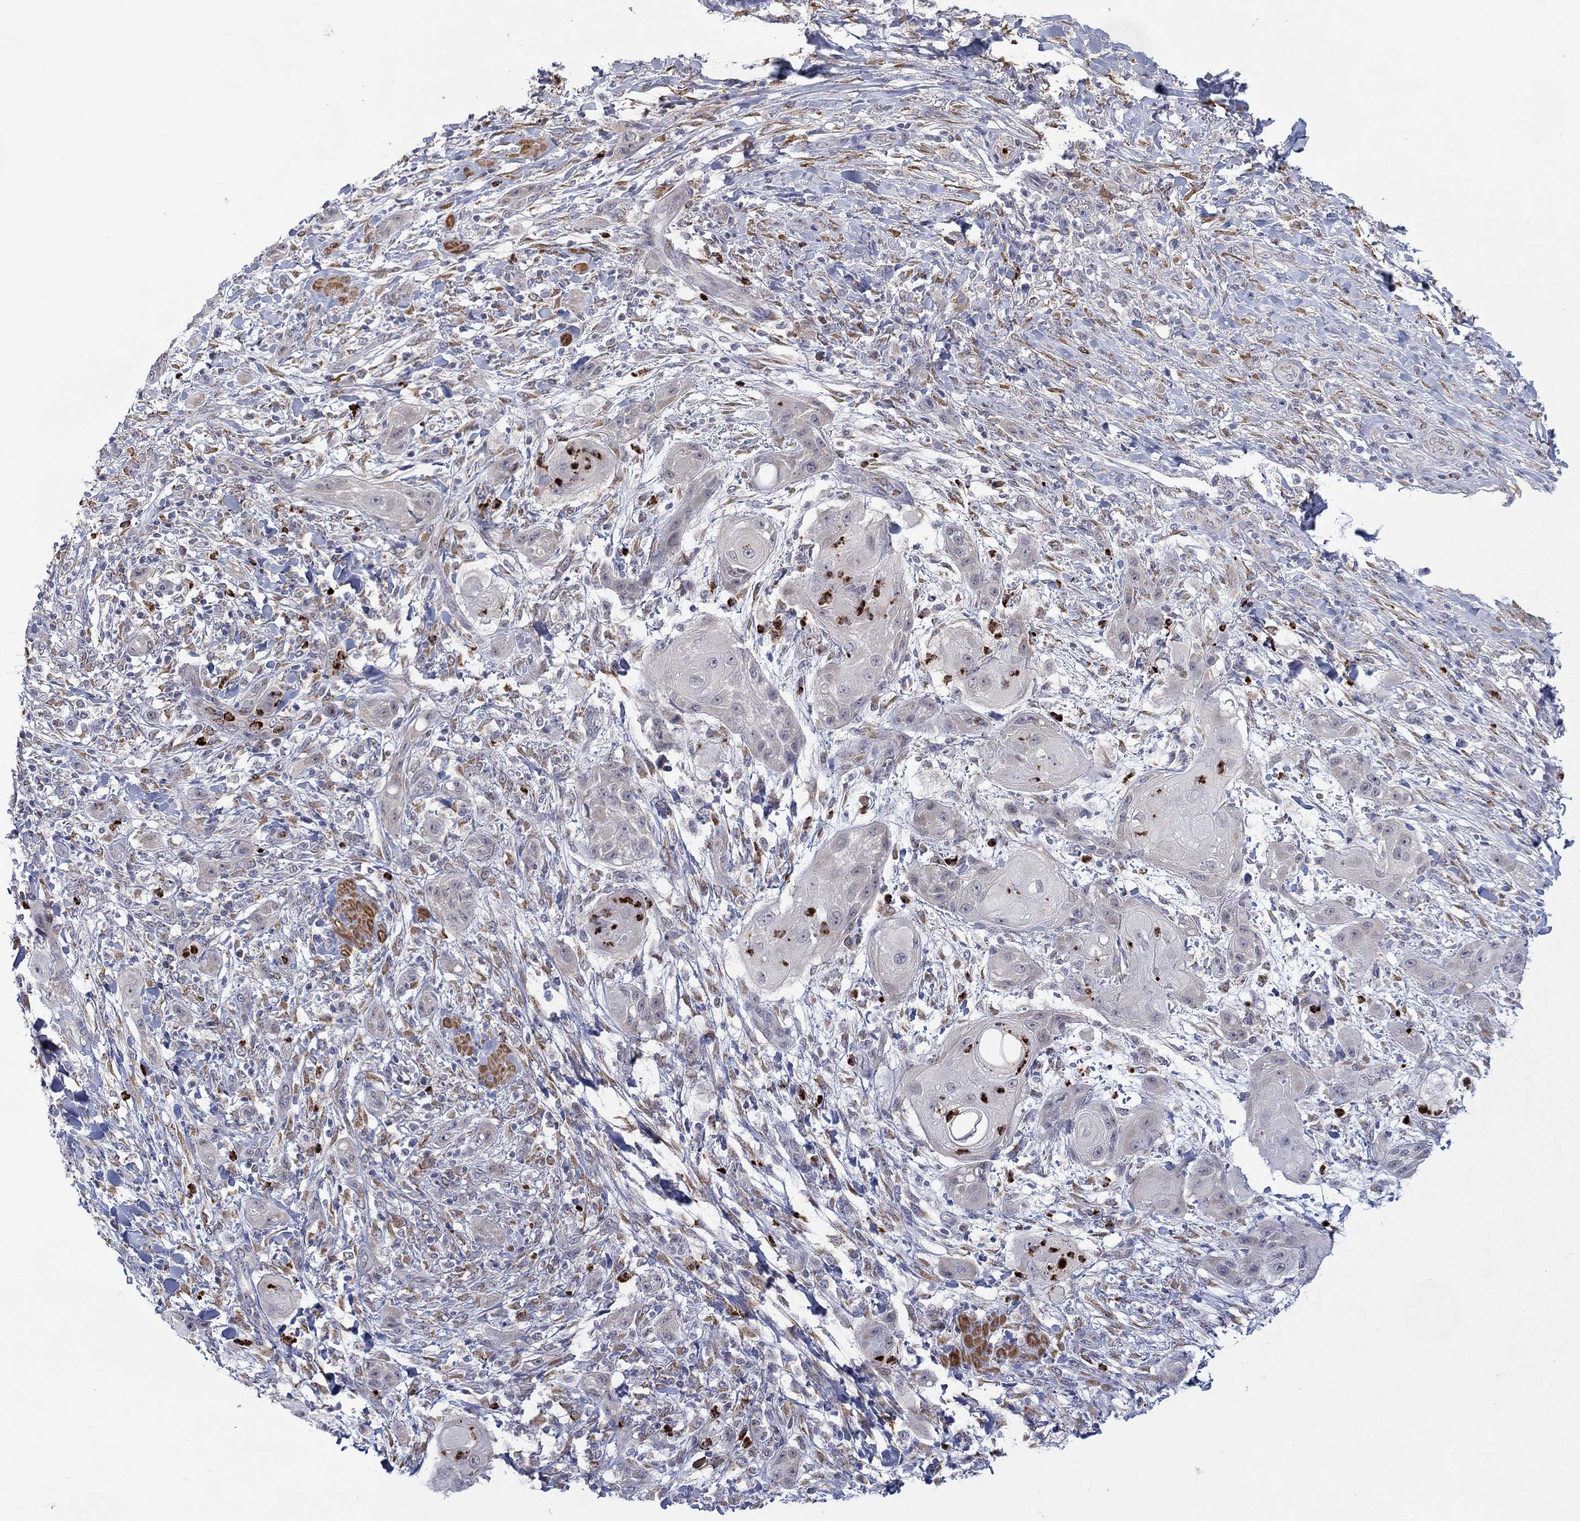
{"staining": {"intensity": "negative", "quantity": "none", "location": "none"}, "tissue": "skin cancer", "cell_type": "Tumor cells", "image_type": "cancer", "snomed": [{"axis": "morphology", "description": "Squamous cell carcinoma, NOS"}, {"axis": "topography", "description": "Skin"}], "caption": "Skin cancer stained for a protein using immunohistochemistry demonstrates no staining tumor cells.", "gene": "MTRFR", "patient": {"sex": "male", "age": 62}}